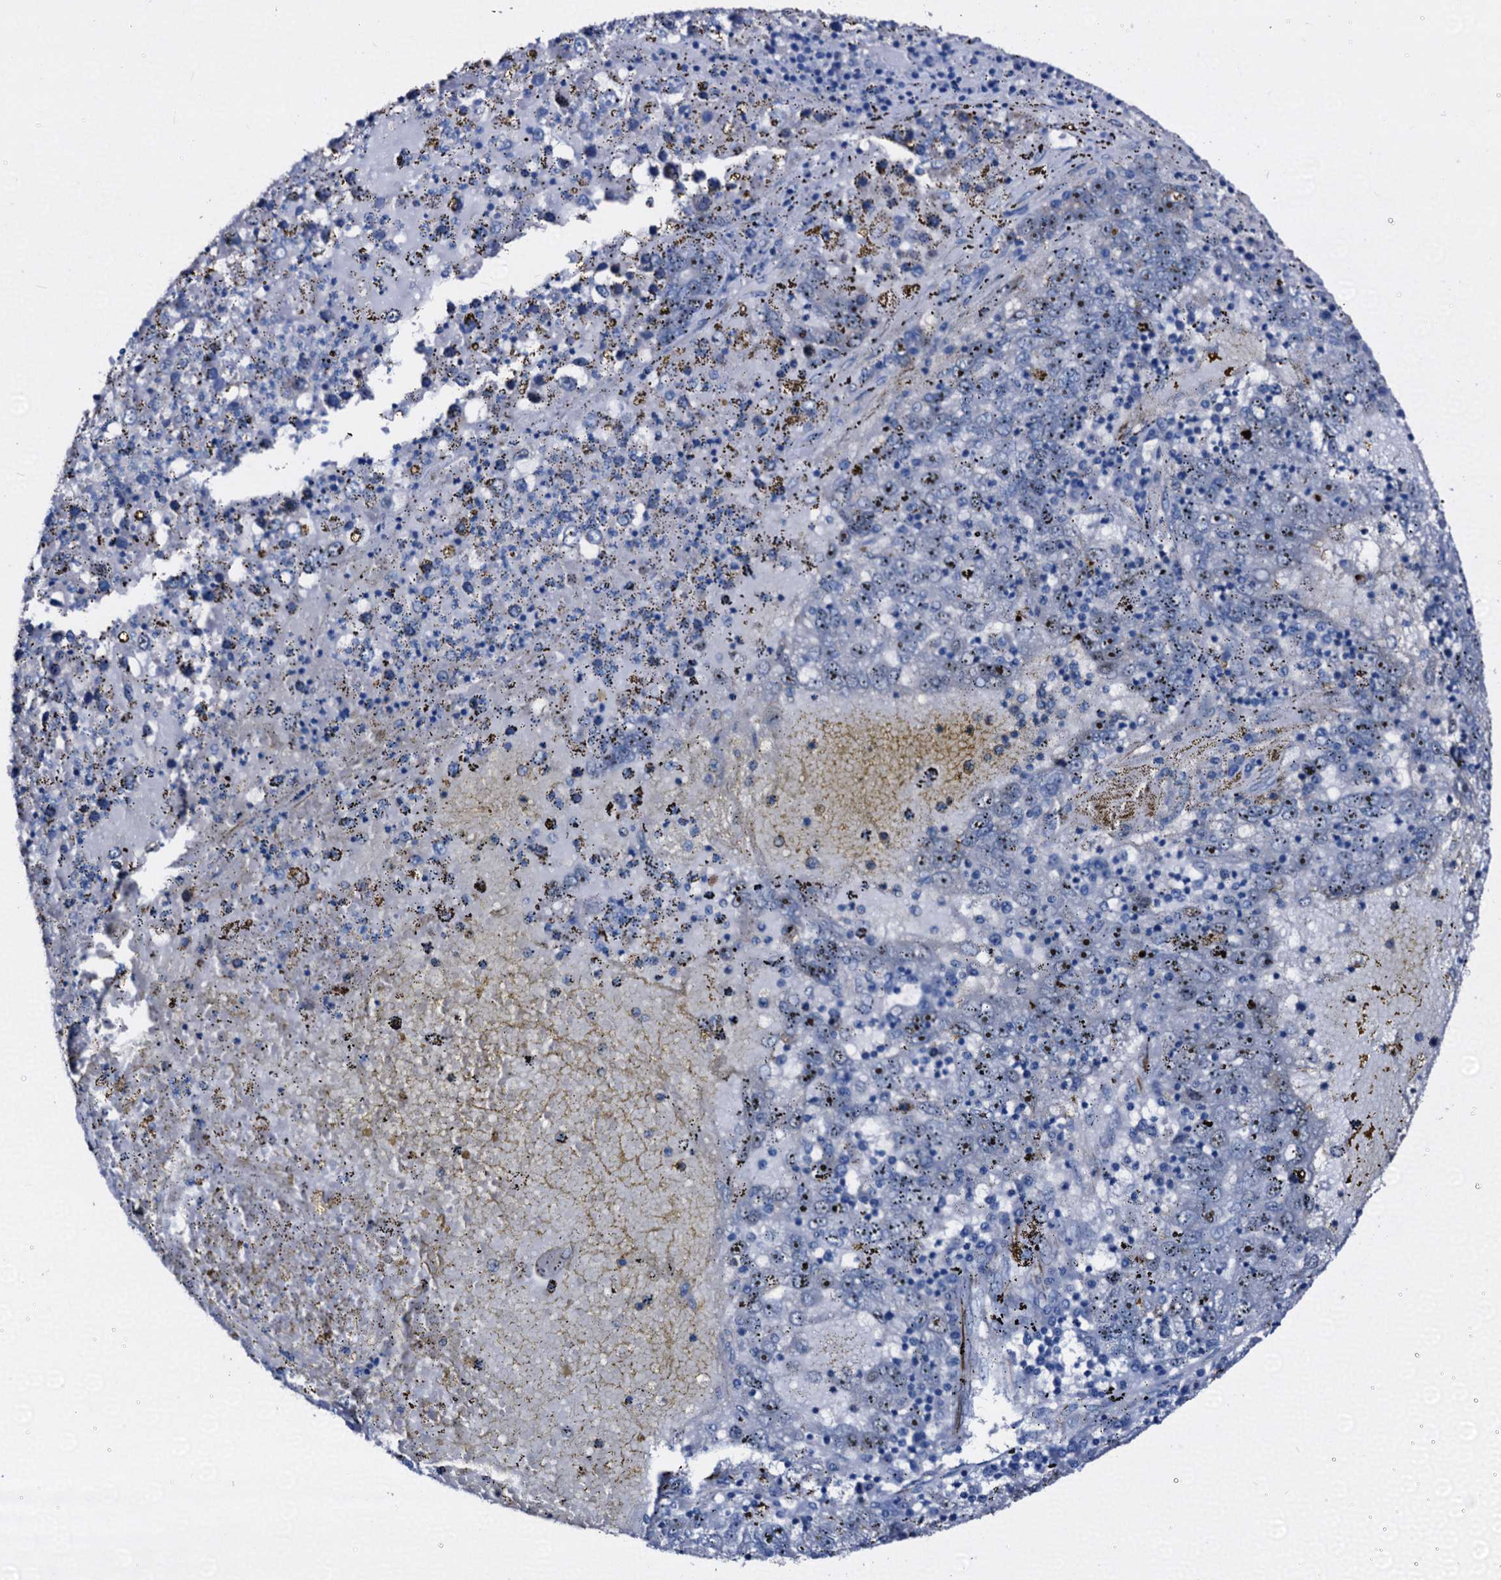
{"staining": {"intensity": "moderate", "quantity": ">75%", "location": "nuclear"}, "tissue": "liver cancer", "cell_type": "Tumor cells", "image_type": "cancer", "snomed": [{"axis": "morphology", "description": "Carcinoma, Hepatocellular, NOS"}, {"axis": "topography", "description": "Liver"}], "caption": "A brown stain labels moderate nuclear positivity of a protein in liver cancer (hepatocellular carcinoma) tumor cells.", "gene": "EMG1", "patient": {"sex": "male", "age": 49}}